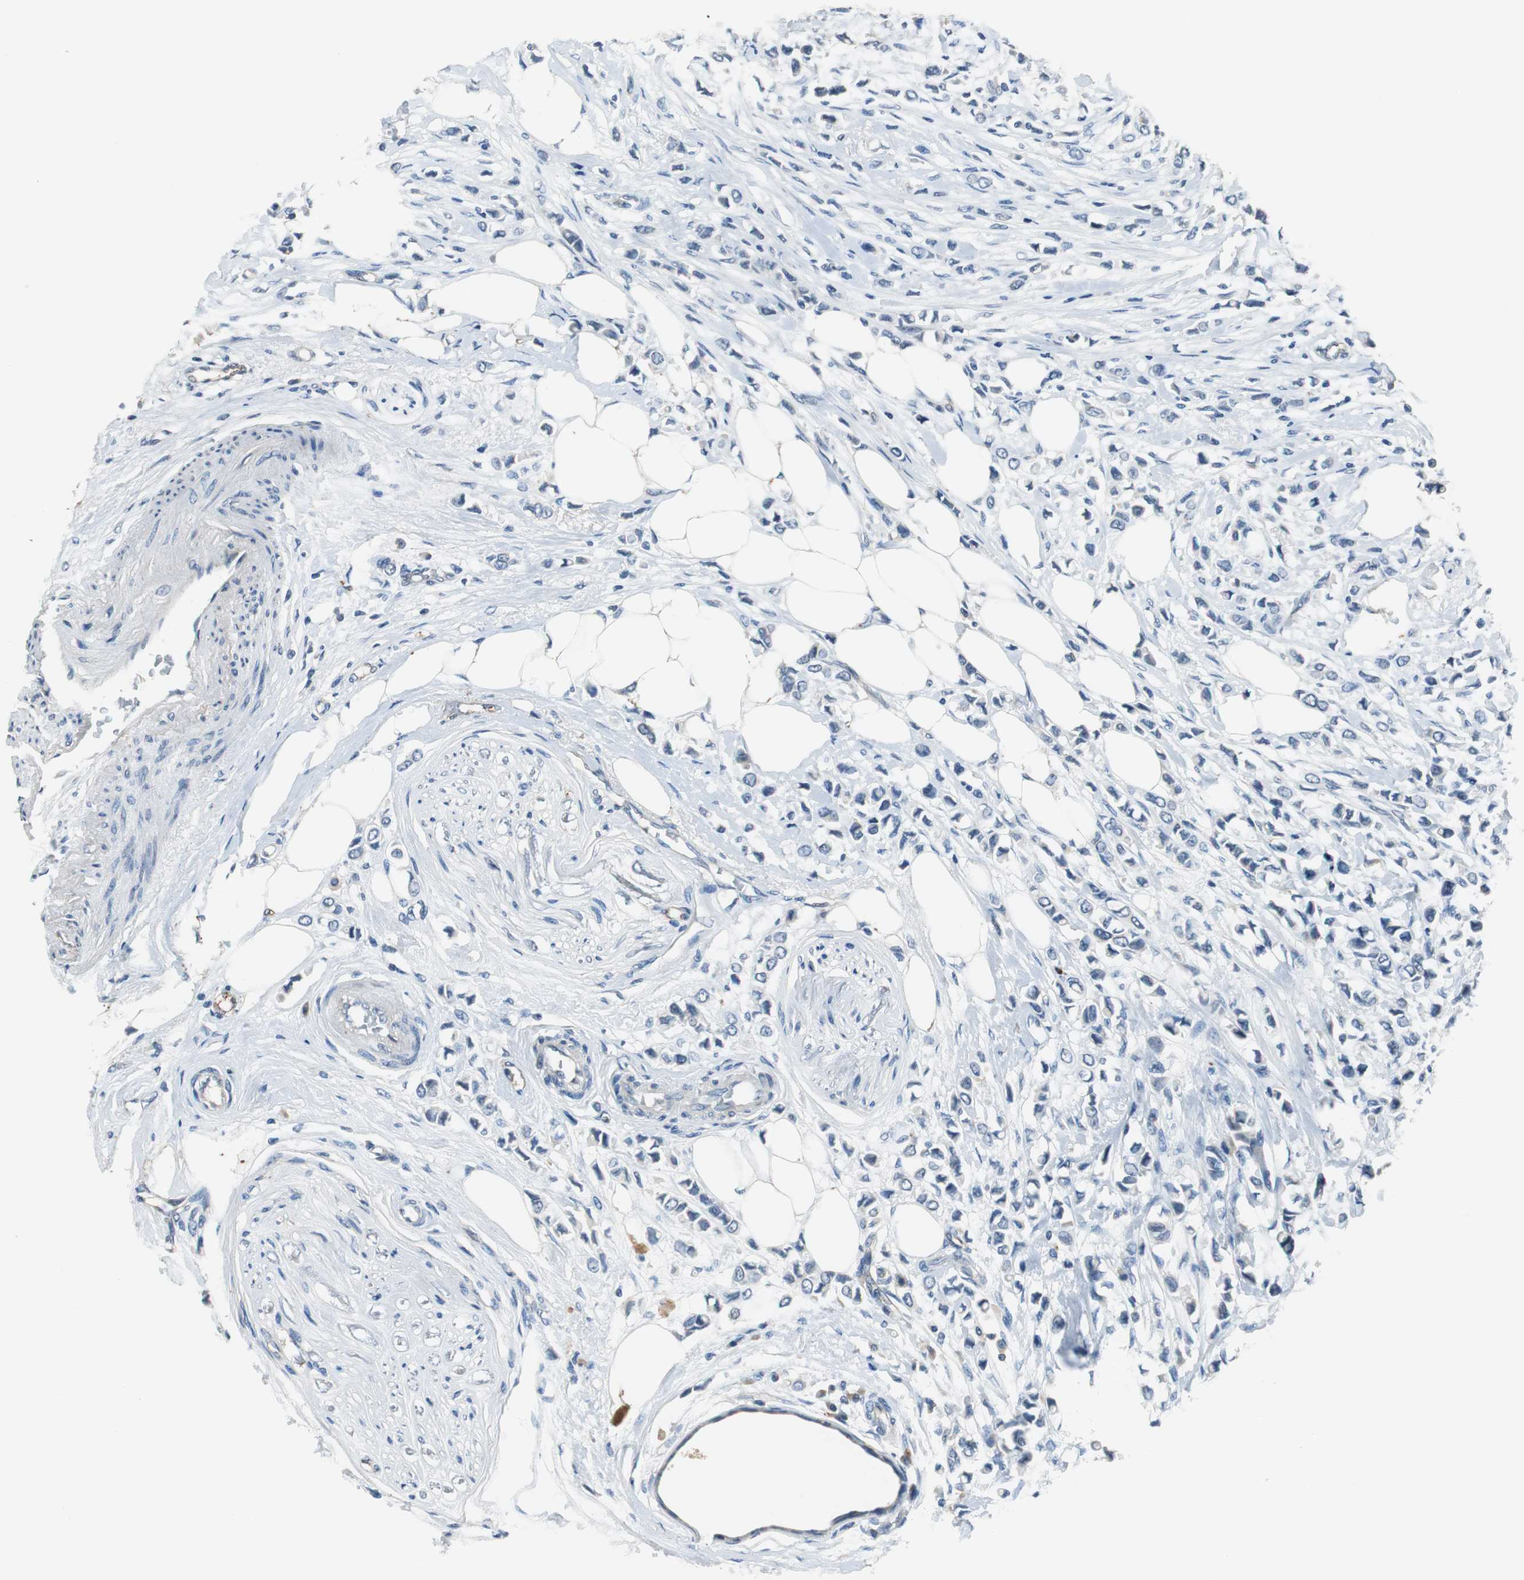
{"staining": {"intensity": "negative", "quantity": "none", "location": "none"}, "tissue": "breast cancer", "cell_type": "Tumor cells", "image_type": "cancer", "snomed": [{"axis": "morphology", "description": "Lobular carcinoma"}, {"axis": "topography", "description": "Breast"}], "caption": "Human breast lobular carcinoma stained for a protein using immunohistochemistry displays no expression in tumor cells.", "gene": "MTIF2", "patient": {"sex": "female", "age": 51}}